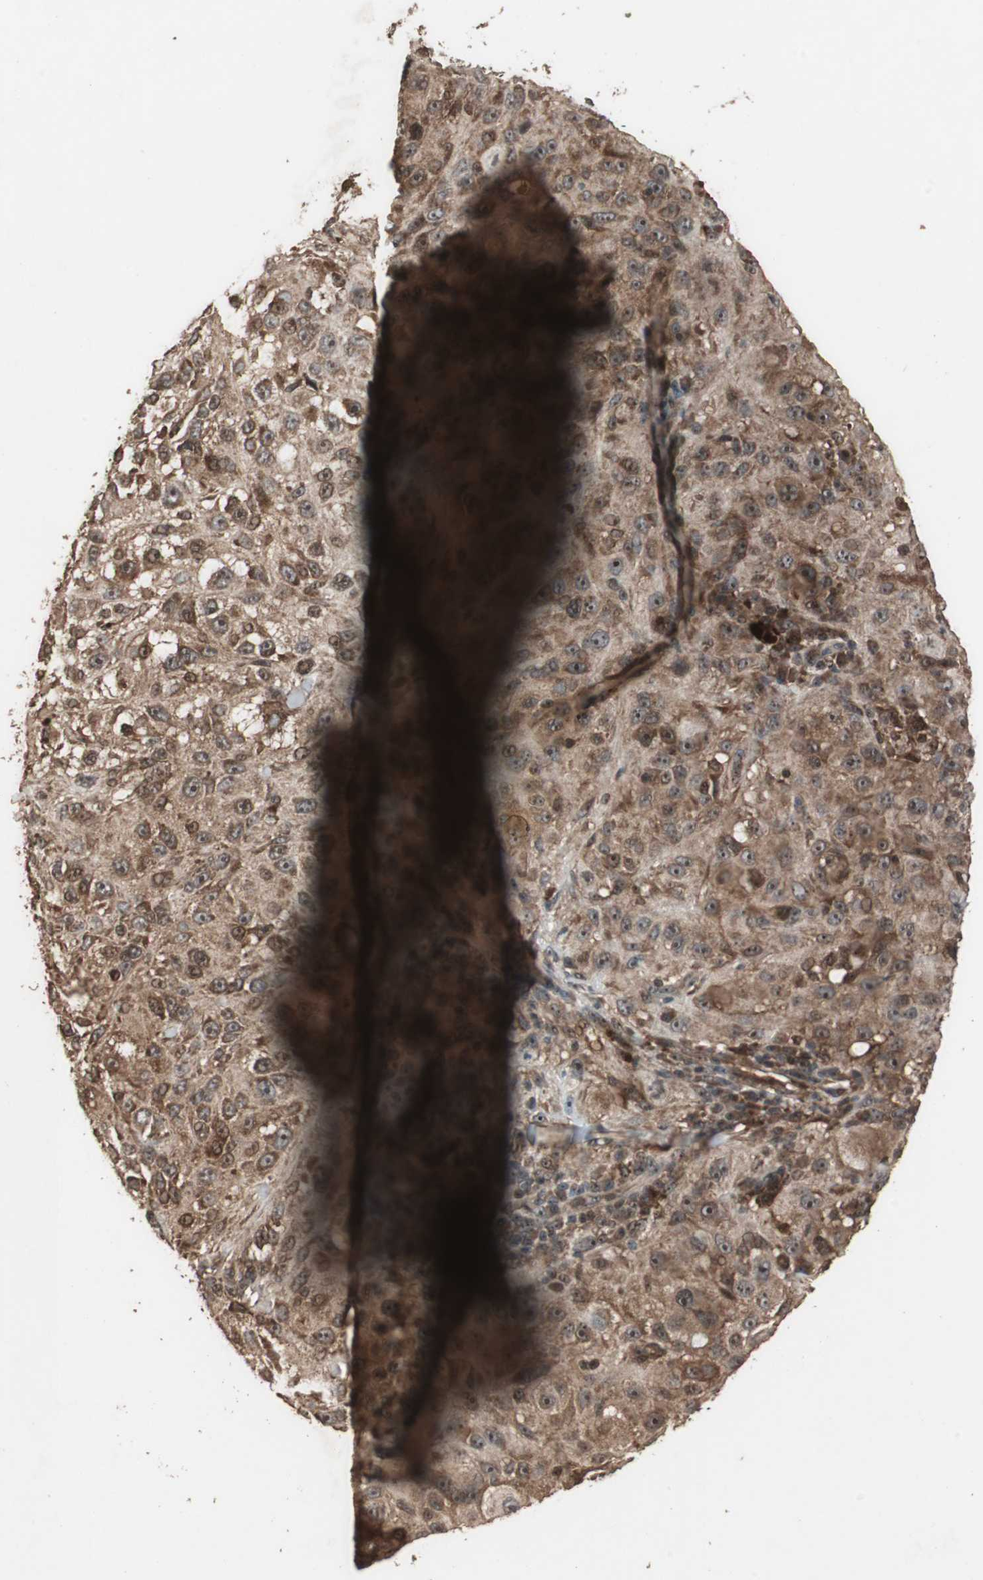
{"staining": {"intensity": "strong", "quantity": ">75%", "location": "cytoplasmic/membranous"}, "tissue": "melanoma", "cell_type": "Tumor cells", "image_type": "cancer", "snomed": [{"axis": "morphology", "description": "Necrosis, NOS"}, {"axis": "morphology", "description": "Malignant melanoma, NOS"}, {"axis": "topography", "description": "Skin"}], "caption": "A micrograph of malignant melanoma stained for a protein demonstrates strong cytoplasmic/membranous brown staining in tumor cells.", "gene": "LAMTOR5", "patient": {"sex": "female", "age": 87}}